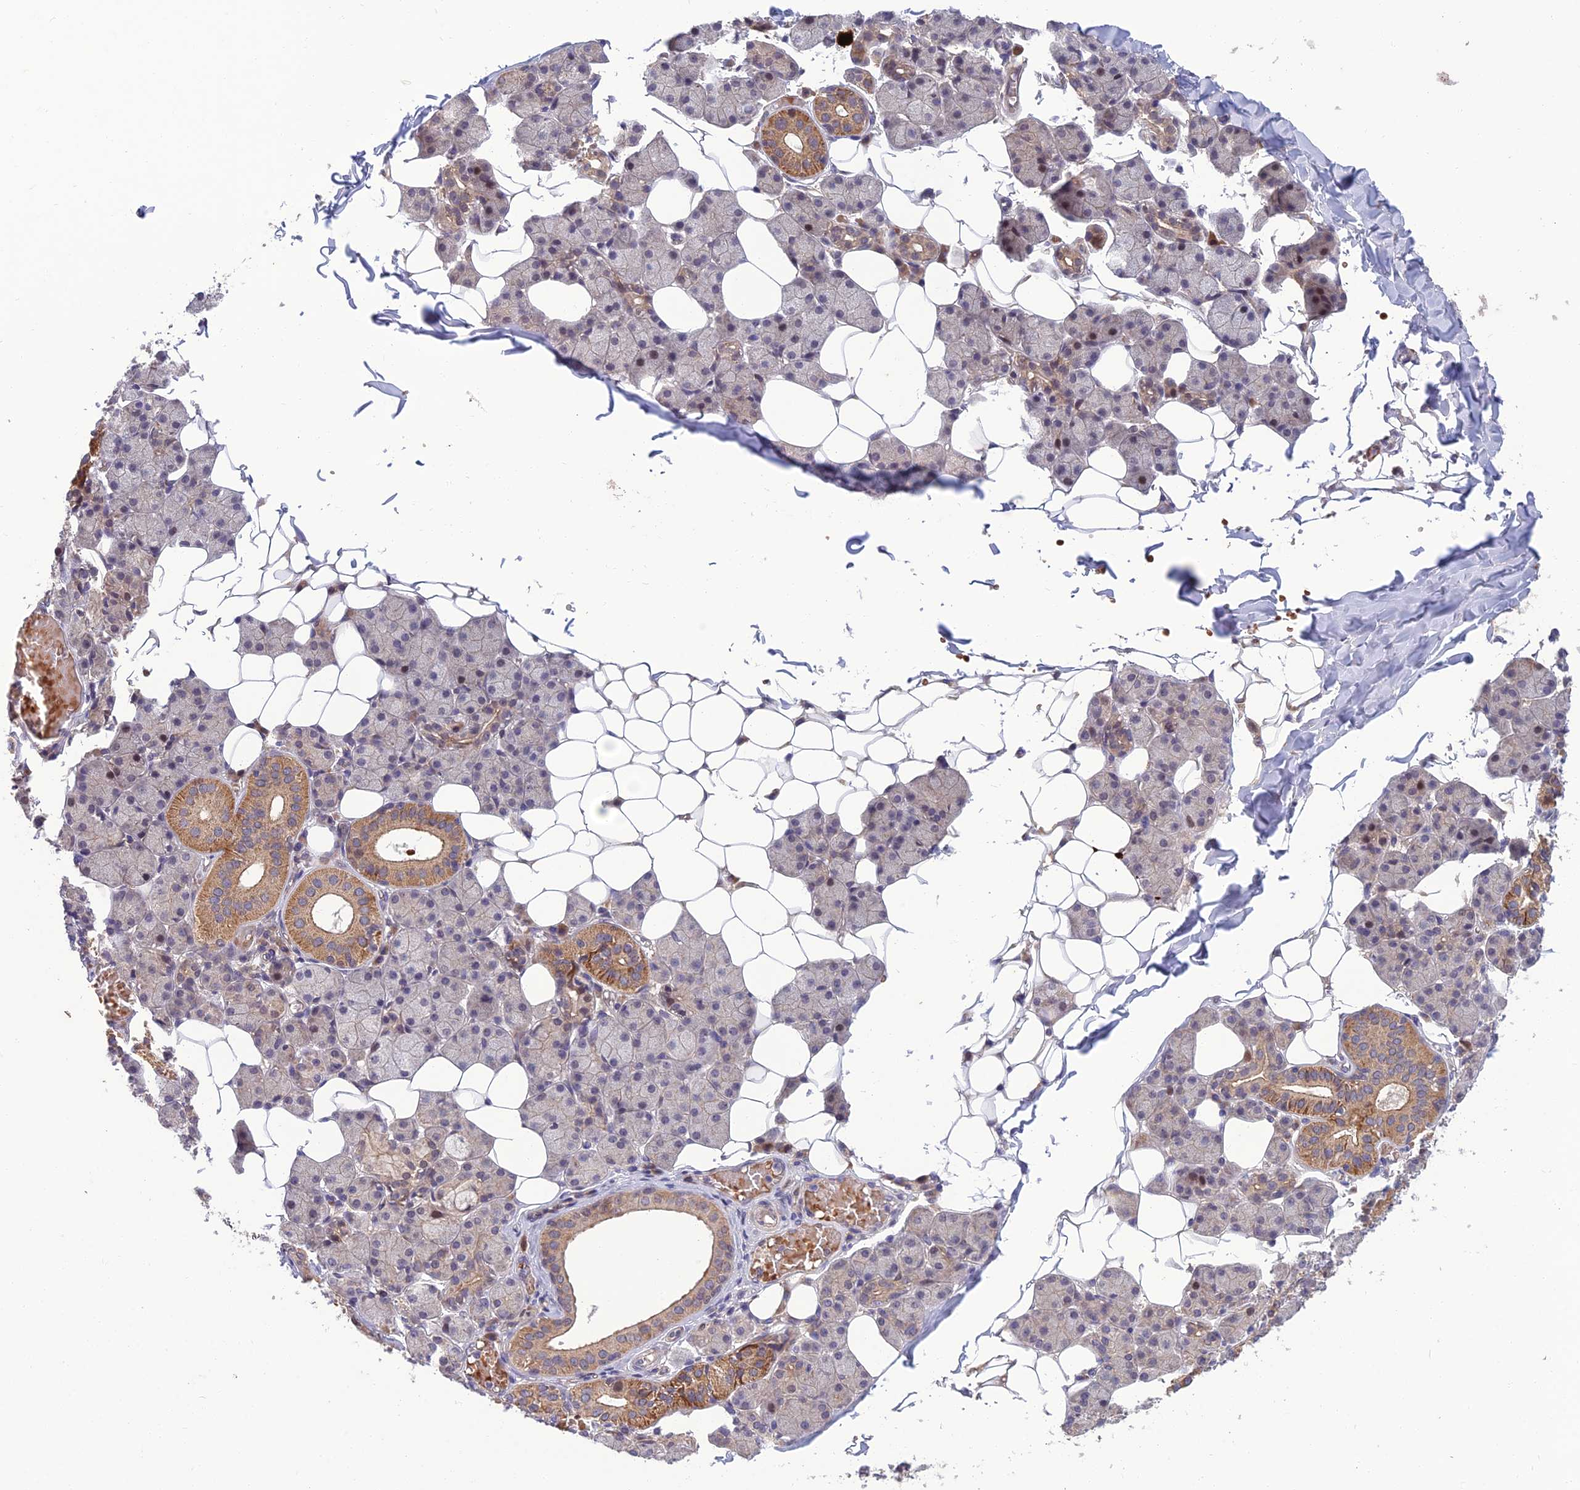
{"staining": {"intensity": "moderate", "quantity": "25%-75%", "location": "cytoplasmic/membranous,nuclear"}, "tissue": "salivary gland", "cell_type": "Glandular cells", "image_type": "normal", "snomed": [{"axis": "morphology", "description": "Normal tissue, NOS"}, {"axis": "topography", "description": "Salivary gland"}], "caption": "The image displays staining of benign salivary gland, revealing moderate cytoplasmic/membranous,nuclear protein expression (brown color) within glandular cells. The protein of interest is stained brown, and the nuclei are stained in blue (DAB IHC with brightfield microscopy, high magnification).", "gene": "GIPC1", "patient": {"sex": "female", "age": 33}}